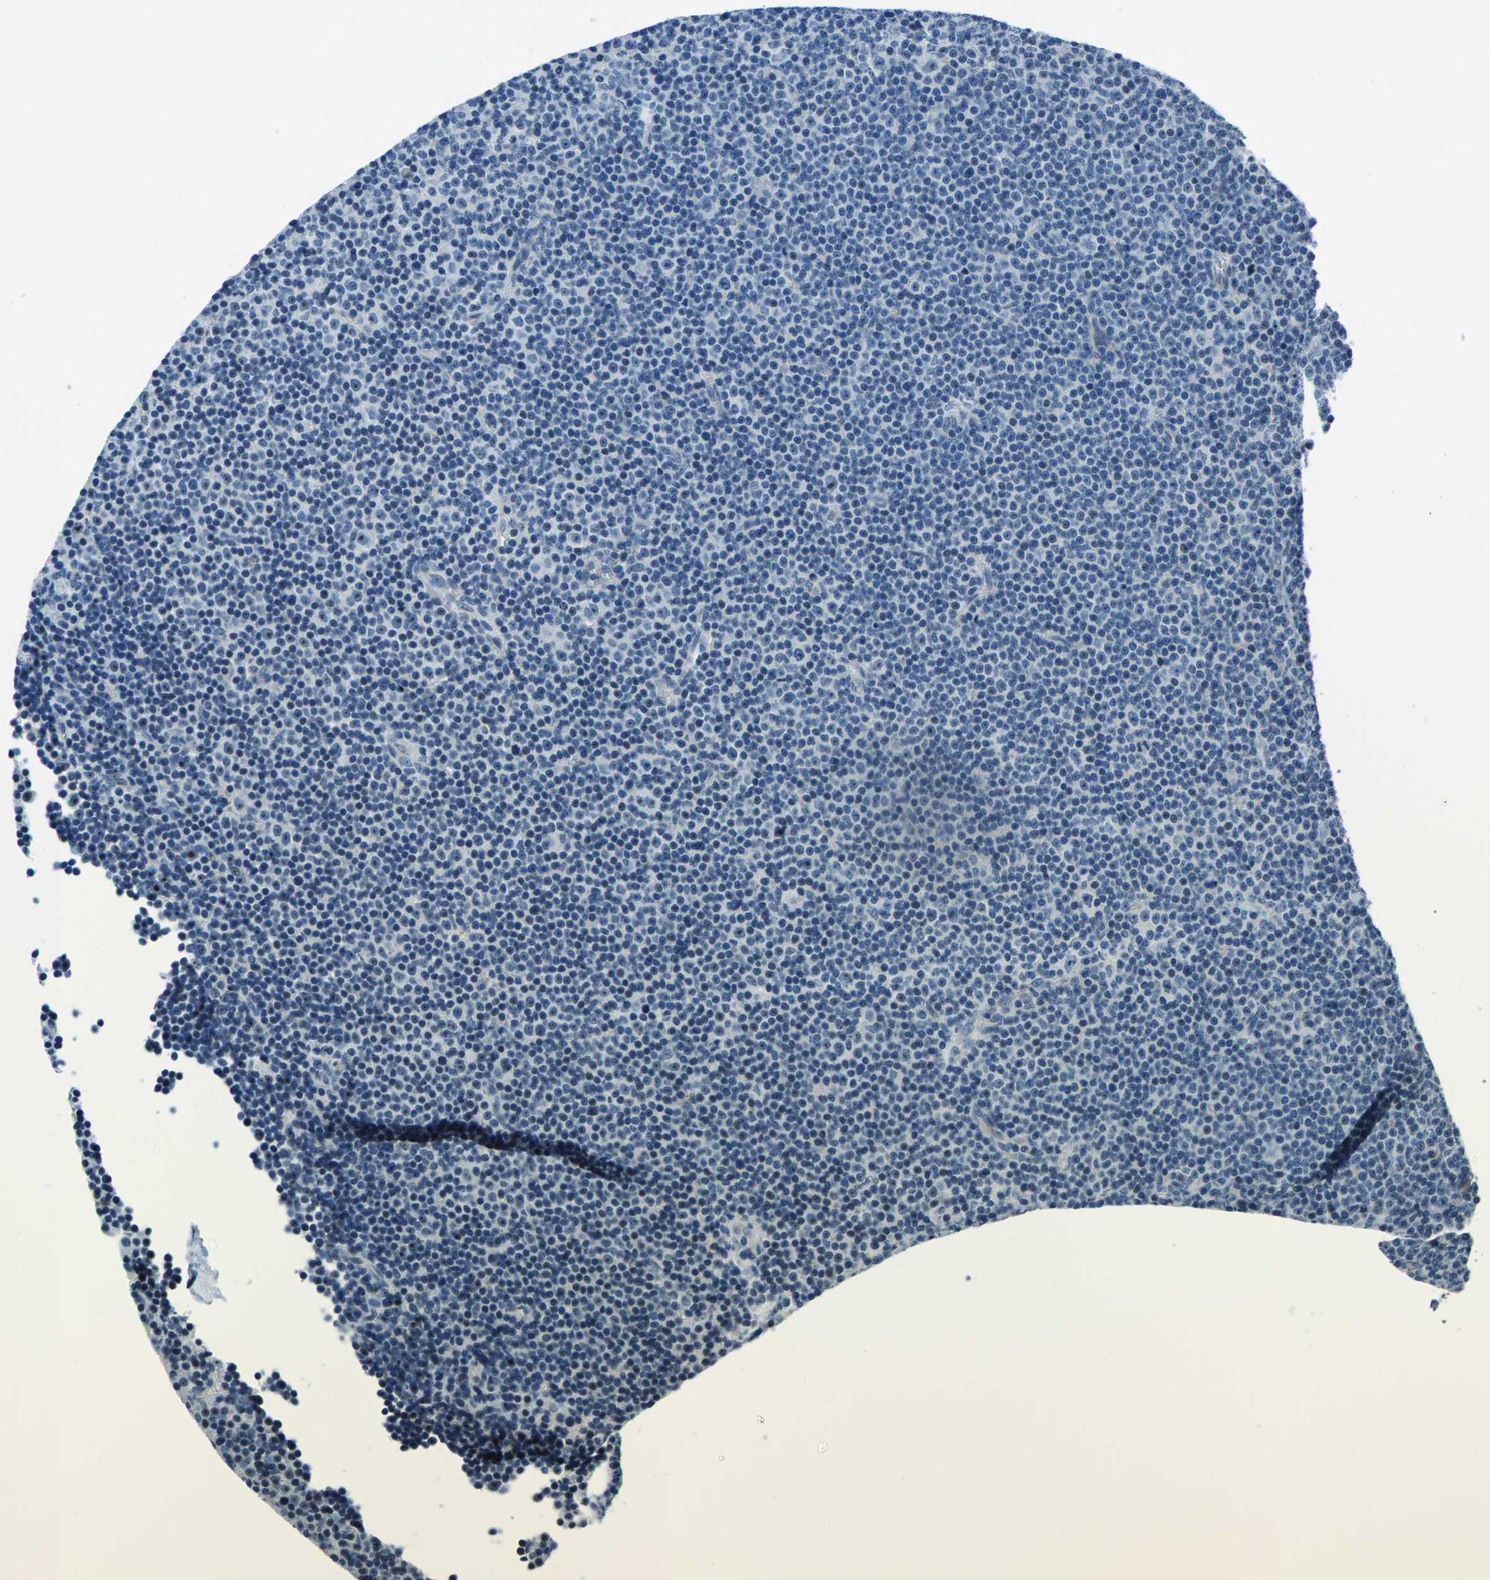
{"staining": {"intensity": "negative", "quantity": "none", "location": "none"}, "tissue": "lymphoma", "cell_type": "Tumor cells", "image_type": "cancer", "snomed": [{"axis": "morphology", "description": "Malignant lymphoma, non-Hodgkin's type, Low grade"}, {"axis": "topography", "description": "Lymph node"}], "caption": "Tumor cells show no significant protein positivity in lymphoma. The staining is performed using DAB (3,3'-diaminobenzidine) brown chromogen with nuclei counter-stained in using hematoxylin.", "gene": "RRP1", "patient": {"sex": "female", "age": 67}}